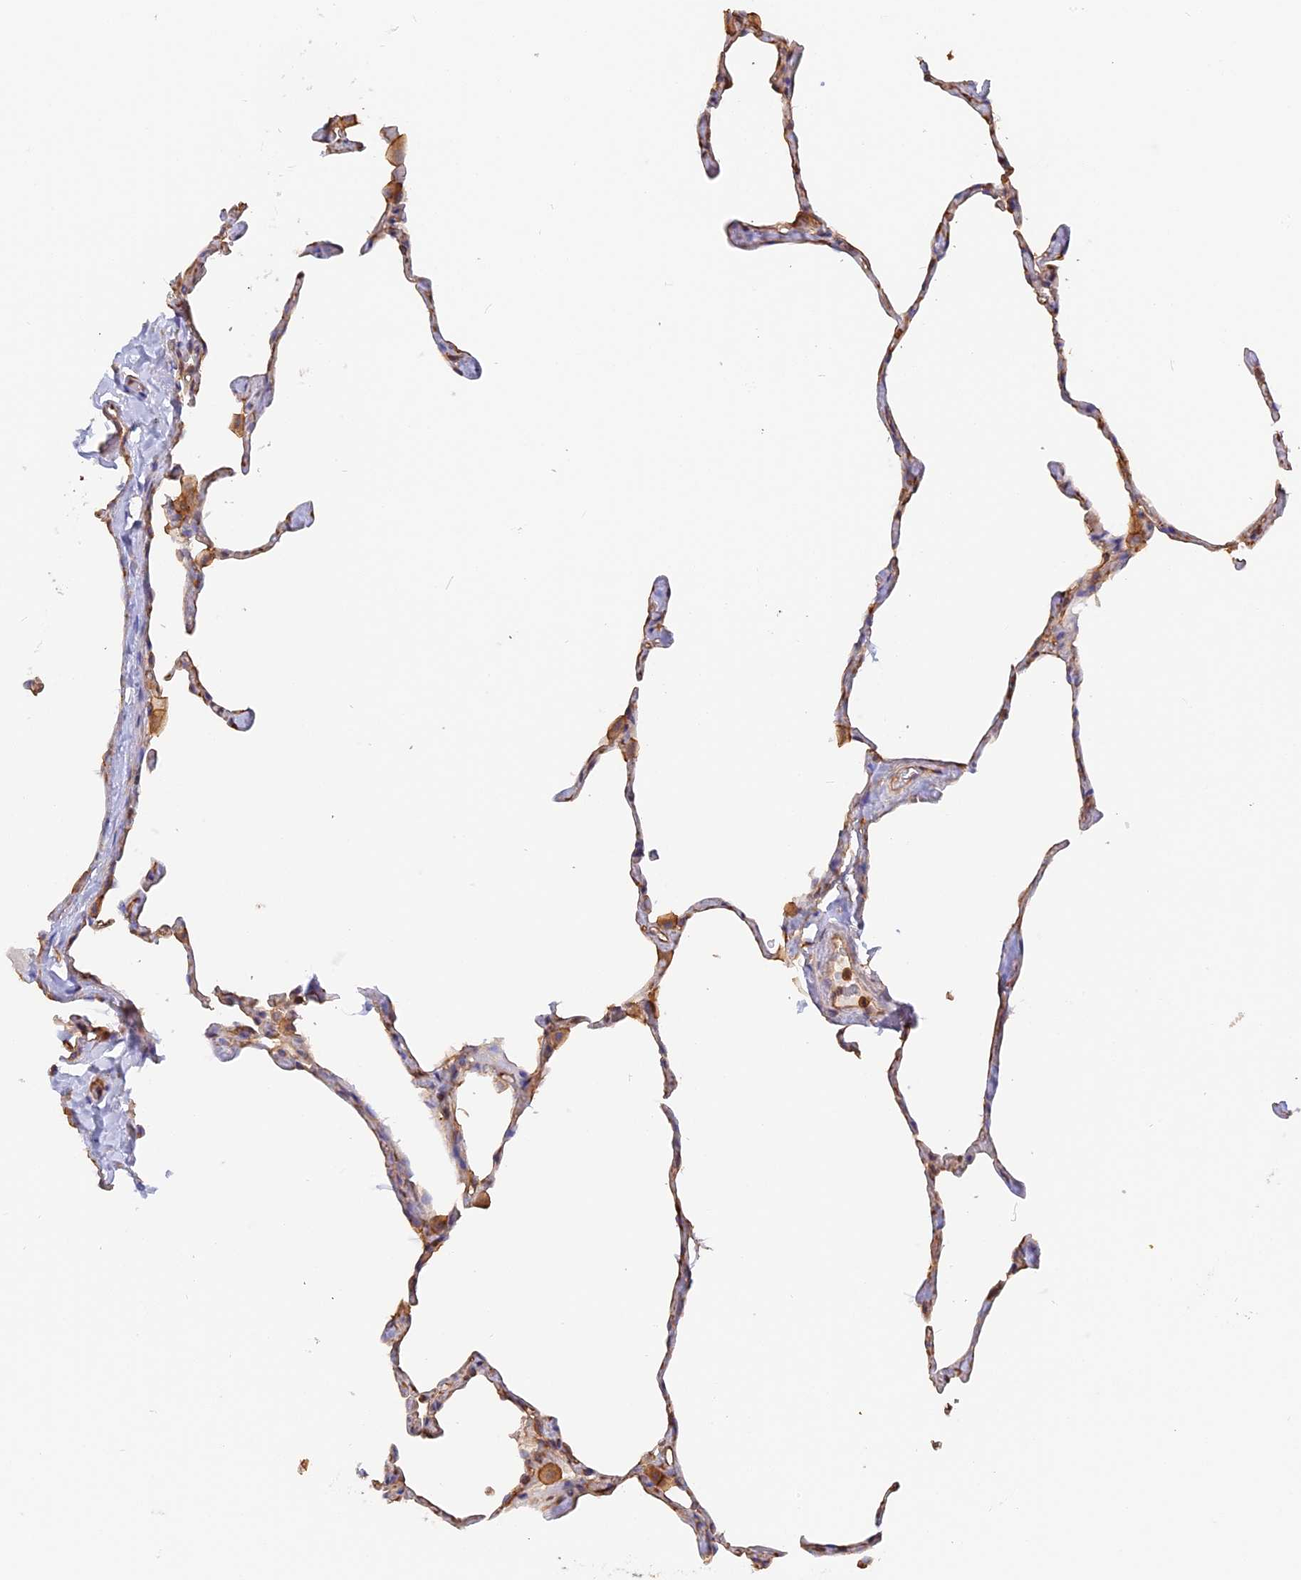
{"staining": {"intensity": "weak", "quantity": "25%-75%", "location": "cytoplasmic/membranous"}, "tissue": "lung", "cell_type": "Alveolar cells", "image_type": "normal", "snomed": [{"axis": "morphology", "description": "Normal tissue, NOS"}, {"axis": "topography", "description": "Lung"}], "caption": "Immunohistochemical staining of normal lung displays weak cytoplasmic/membranous protein expression in approximately 25%-75% of alveolar cells. The protein of interest is shown in brown color, while the nuclei are stained blue.", "gene": "VPS18", "patient": {"sex": "male", "age": 65}}